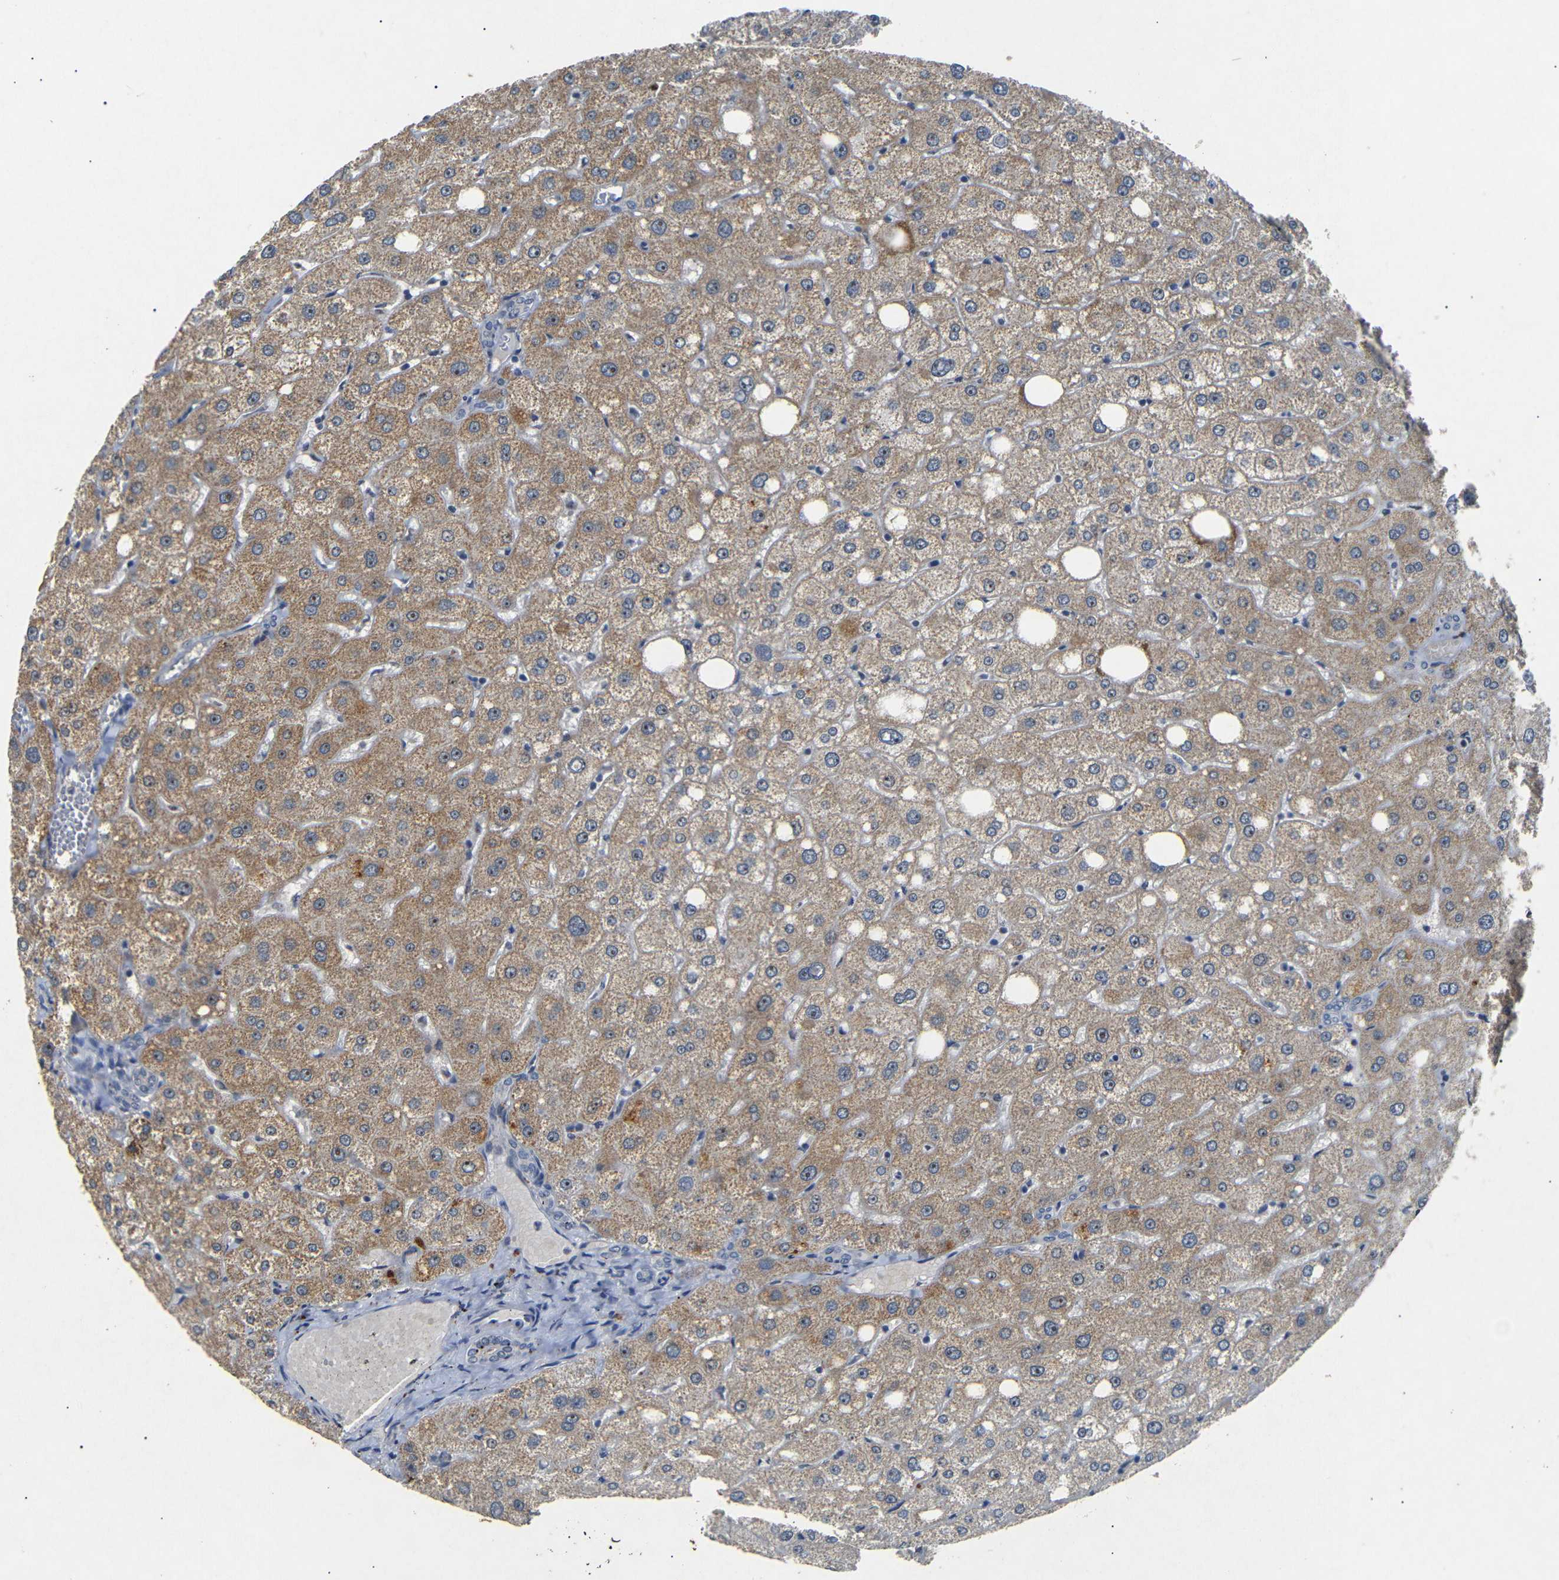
{"staining": {"intensity": "negative", "quantity": "none", "location": "none"}, "tissue": "liver", "cell_type": "Cholangiocytes", "image_type": "normal", "snomed": [{"axis": "morphology", "description": "Normal tissue, NOS"}, {"axis": "topography", "description": "Liver"}], "caption": "Immunohistochemistry micrograph of normal liver stained for a protein (brown), which exhibits no positivity in cholangiocytes.", "gene": "PARN", "patient": {"sex": "male", "age": 73}}